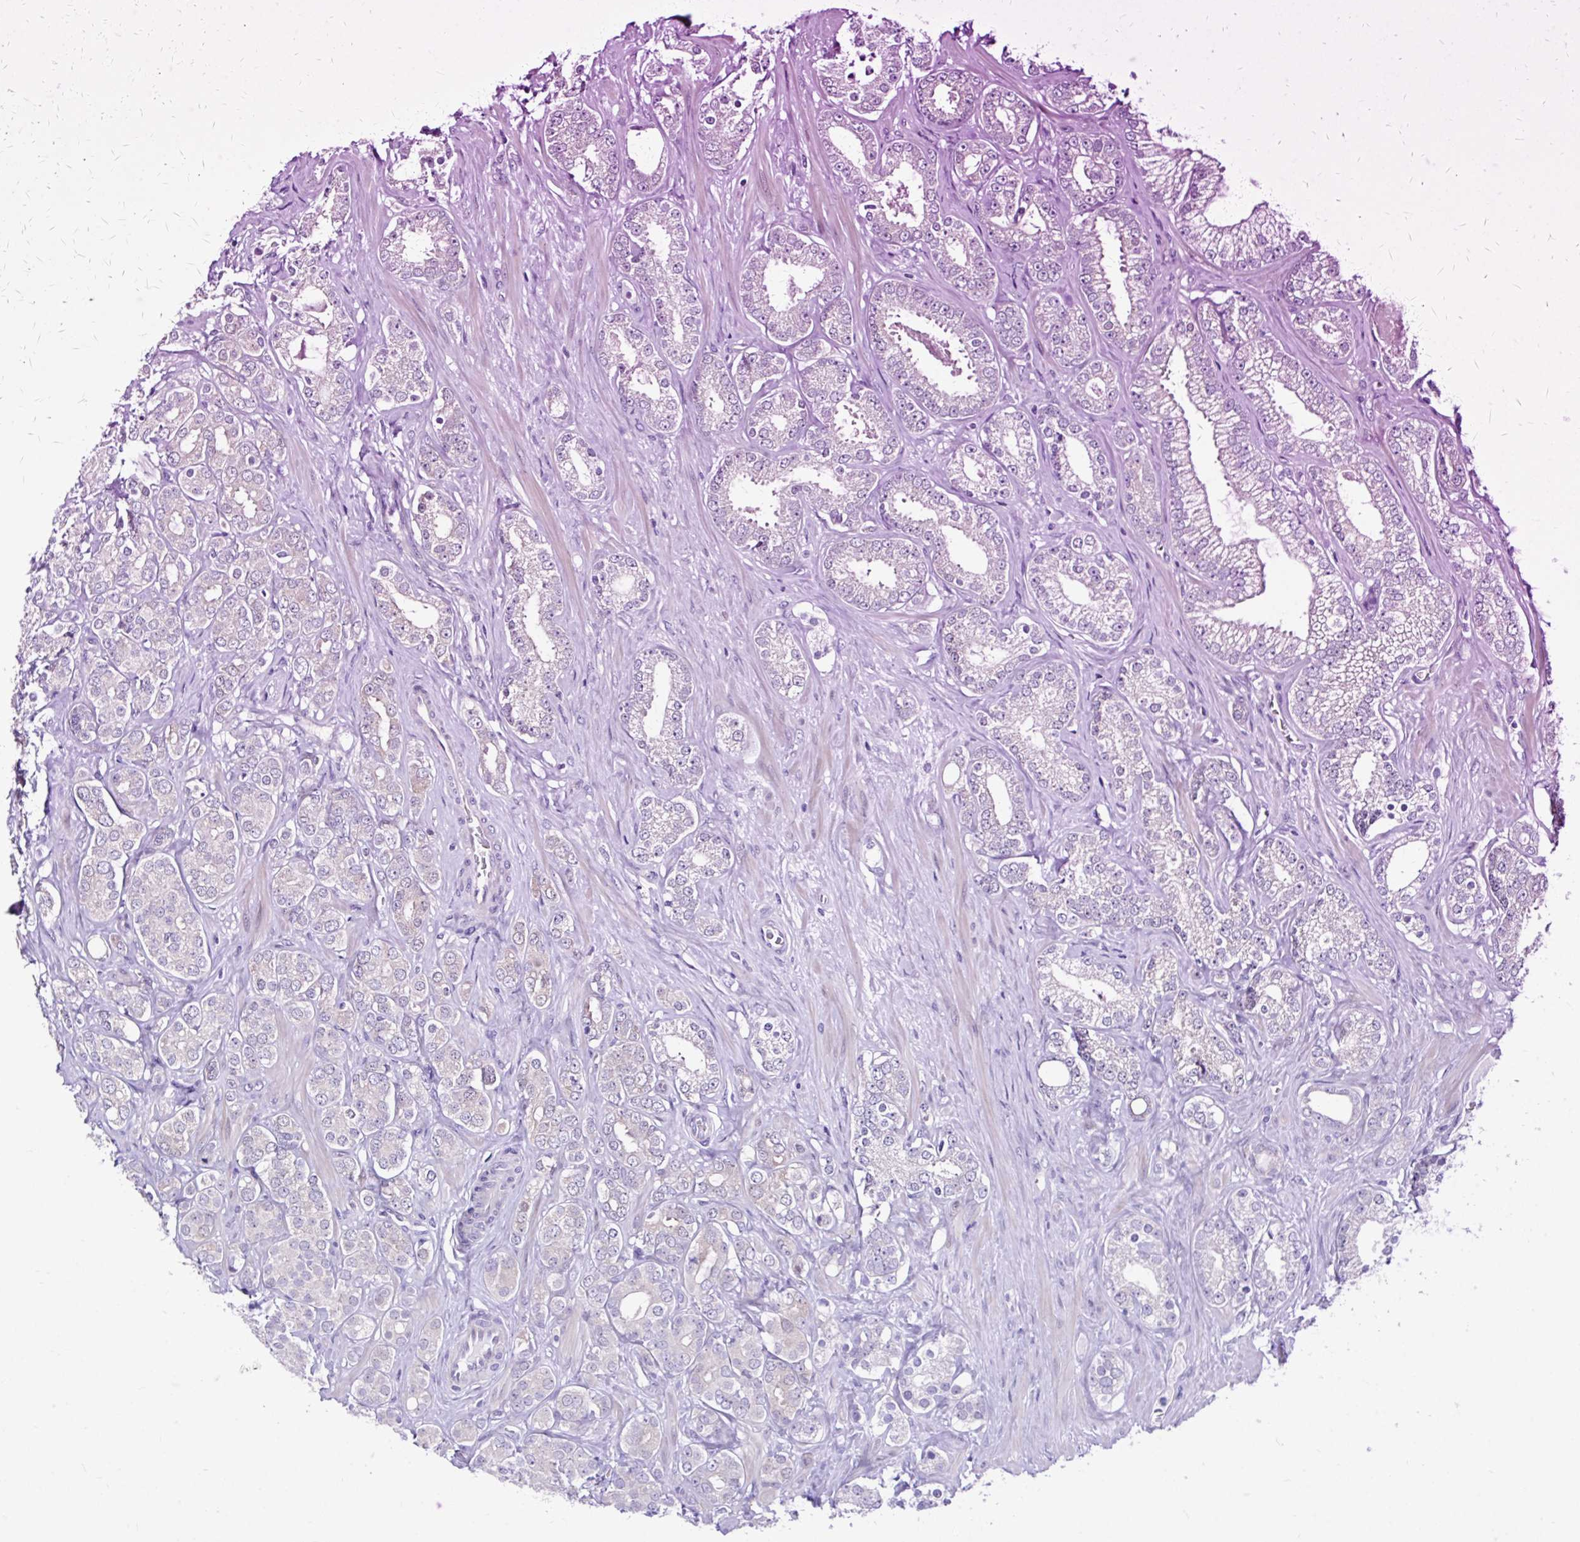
{"staining": {"intensity": "negative", "quantity": "none", "location": "none"}, "tissue": "prostate cancer", "cell_type": "Tumor cells", "image_type": "cancer", "snomed": [{"axis": "morphology", "description": "Adenocarcinoma, High grade"}, {"axis": "topography", "description": "Prostate"}], "caption": "Tumor cells are negative for brown protein staining in prostate cancer.", "gene": "FAM153A", "patient": {"sex": "male", "age": 66}}